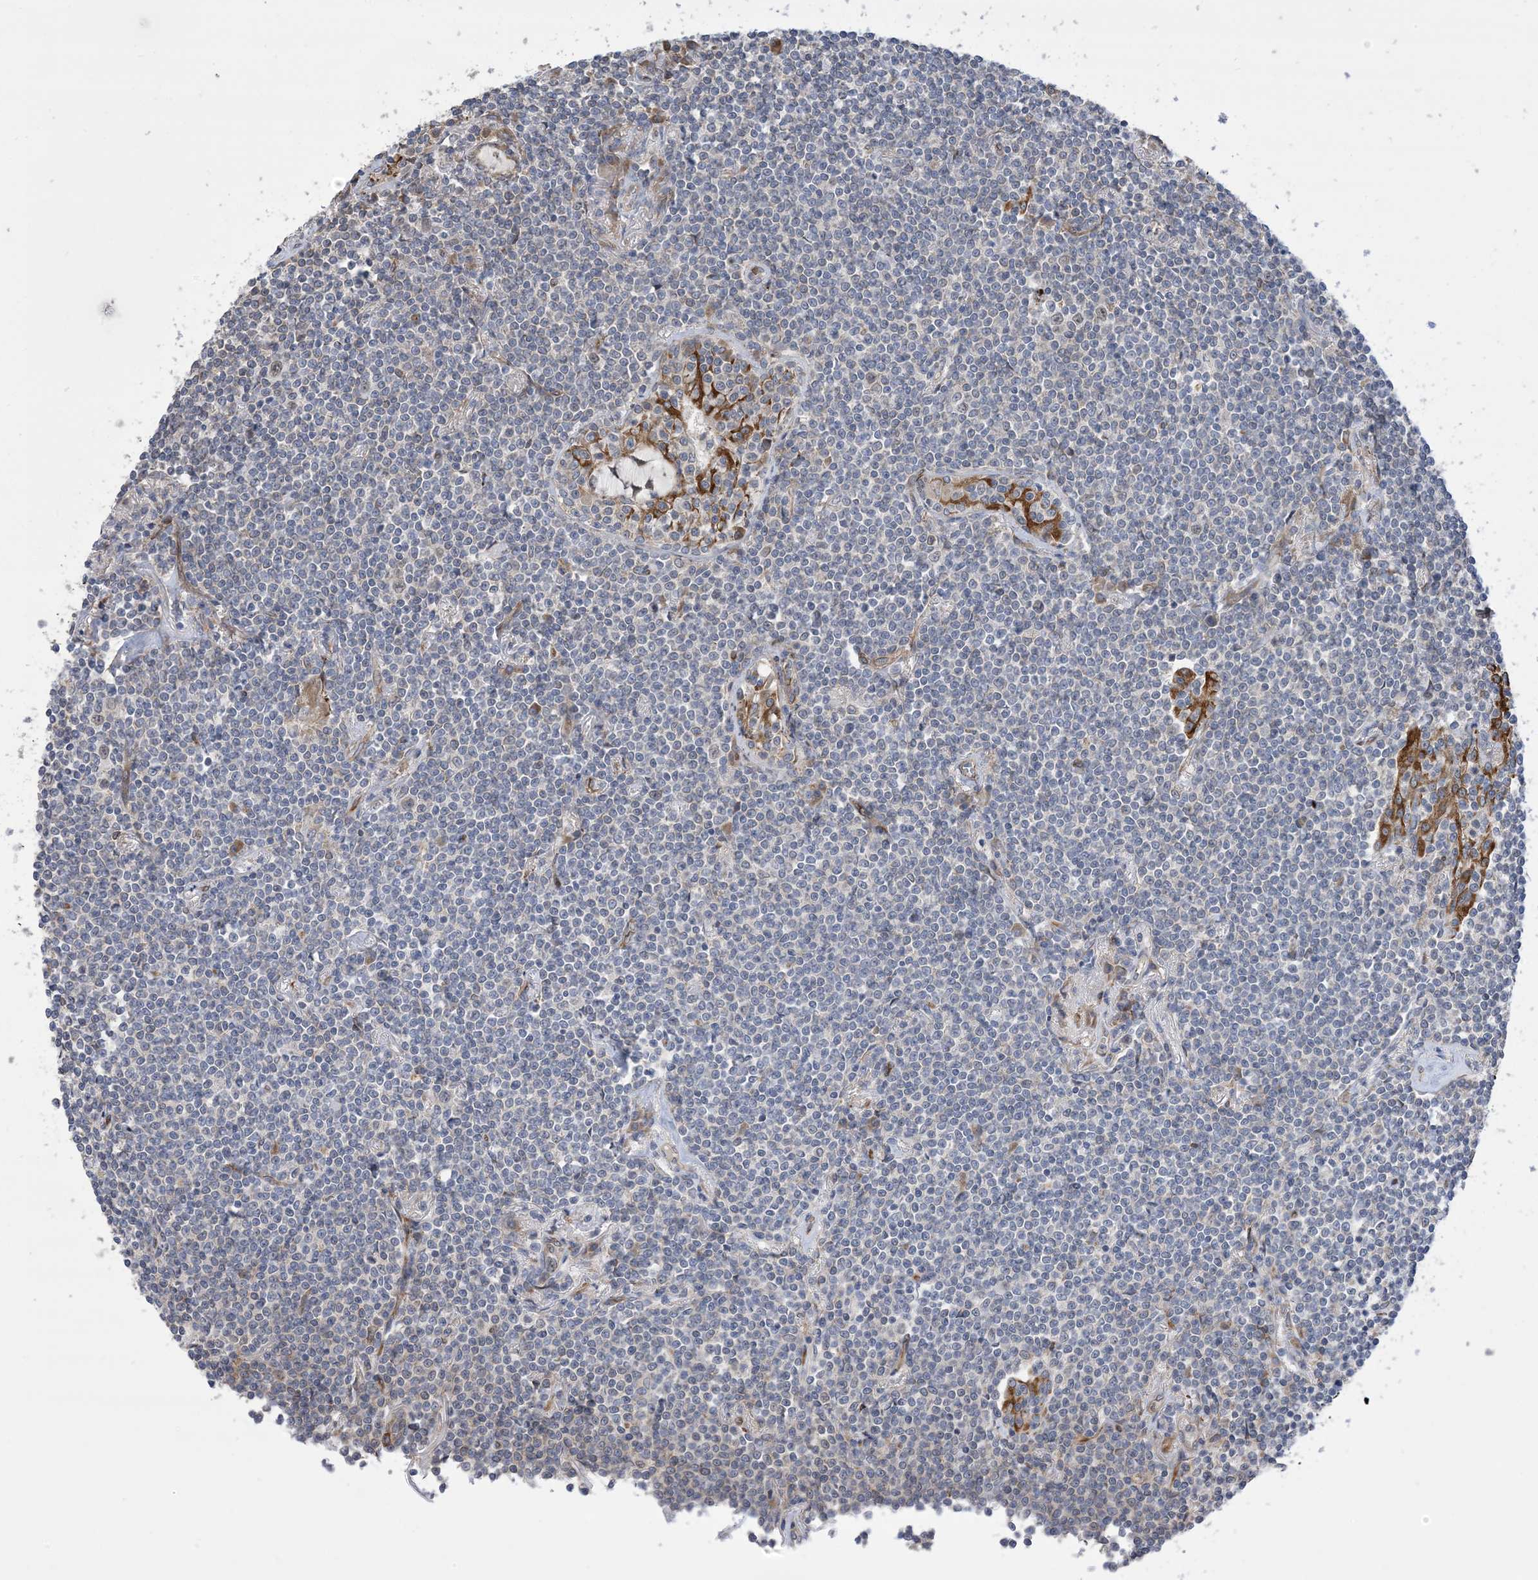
{"staining": {"intensity": "negative", "quantity": "none", "location": "none"}, "tissue": "lymphoma", "cell_type": "Tumor cells", "image_type": "cancer", "snomed": [{"axis": "morphology", "description": "Malignant lymphoma, non-Hodgkin's type, Low grade"}, {"axis": "topography", "description": "Lung"}], "caption": "A histopathology image of malignant lymphoma, non-Hodgkin's type (low-grade) stained for a protein reveals no brown staining in tumor cells.", "gene": "CLEC16A", "patient": {"sex": "female", "age": 71}}